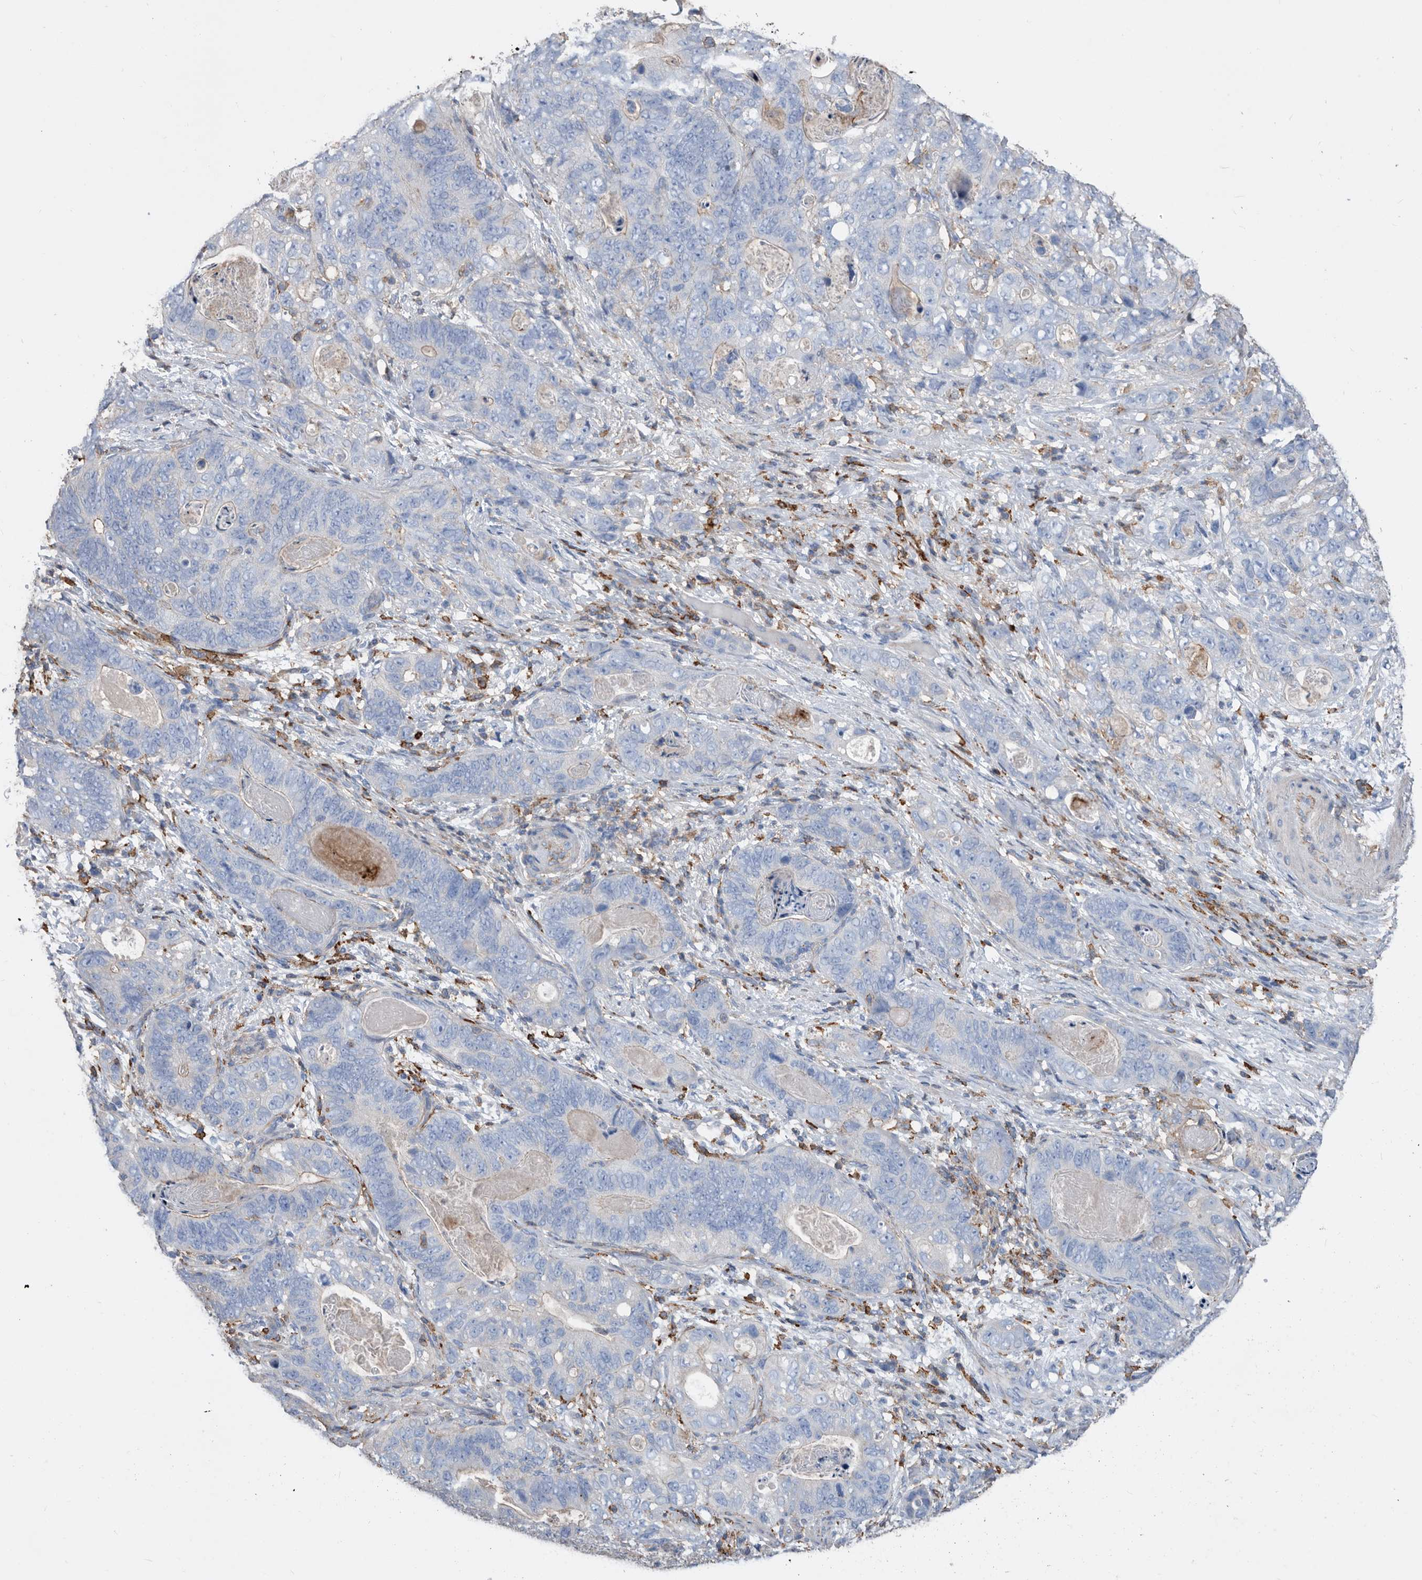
{"staining": {"intensity": "negative", "quantity": "none", "location": "none"}, "tissue": "stomach cancer", "cell_type": "Tumor cells", "image_type": "cancer", "snomed": [{"axis": "morphology", "description": "Normal tissue, NOS"}, {"axis": "morphology", "description": "Adenocarcinoma, NOS"}, {"axis": "topography", "description": "Stomach"}], "caption": "Photomicrograph shows no significant protein positivity in tumor cells of stomach cancer.", "gene": "MS4A4A", "patient": {"sex": "female", "age": 89}}